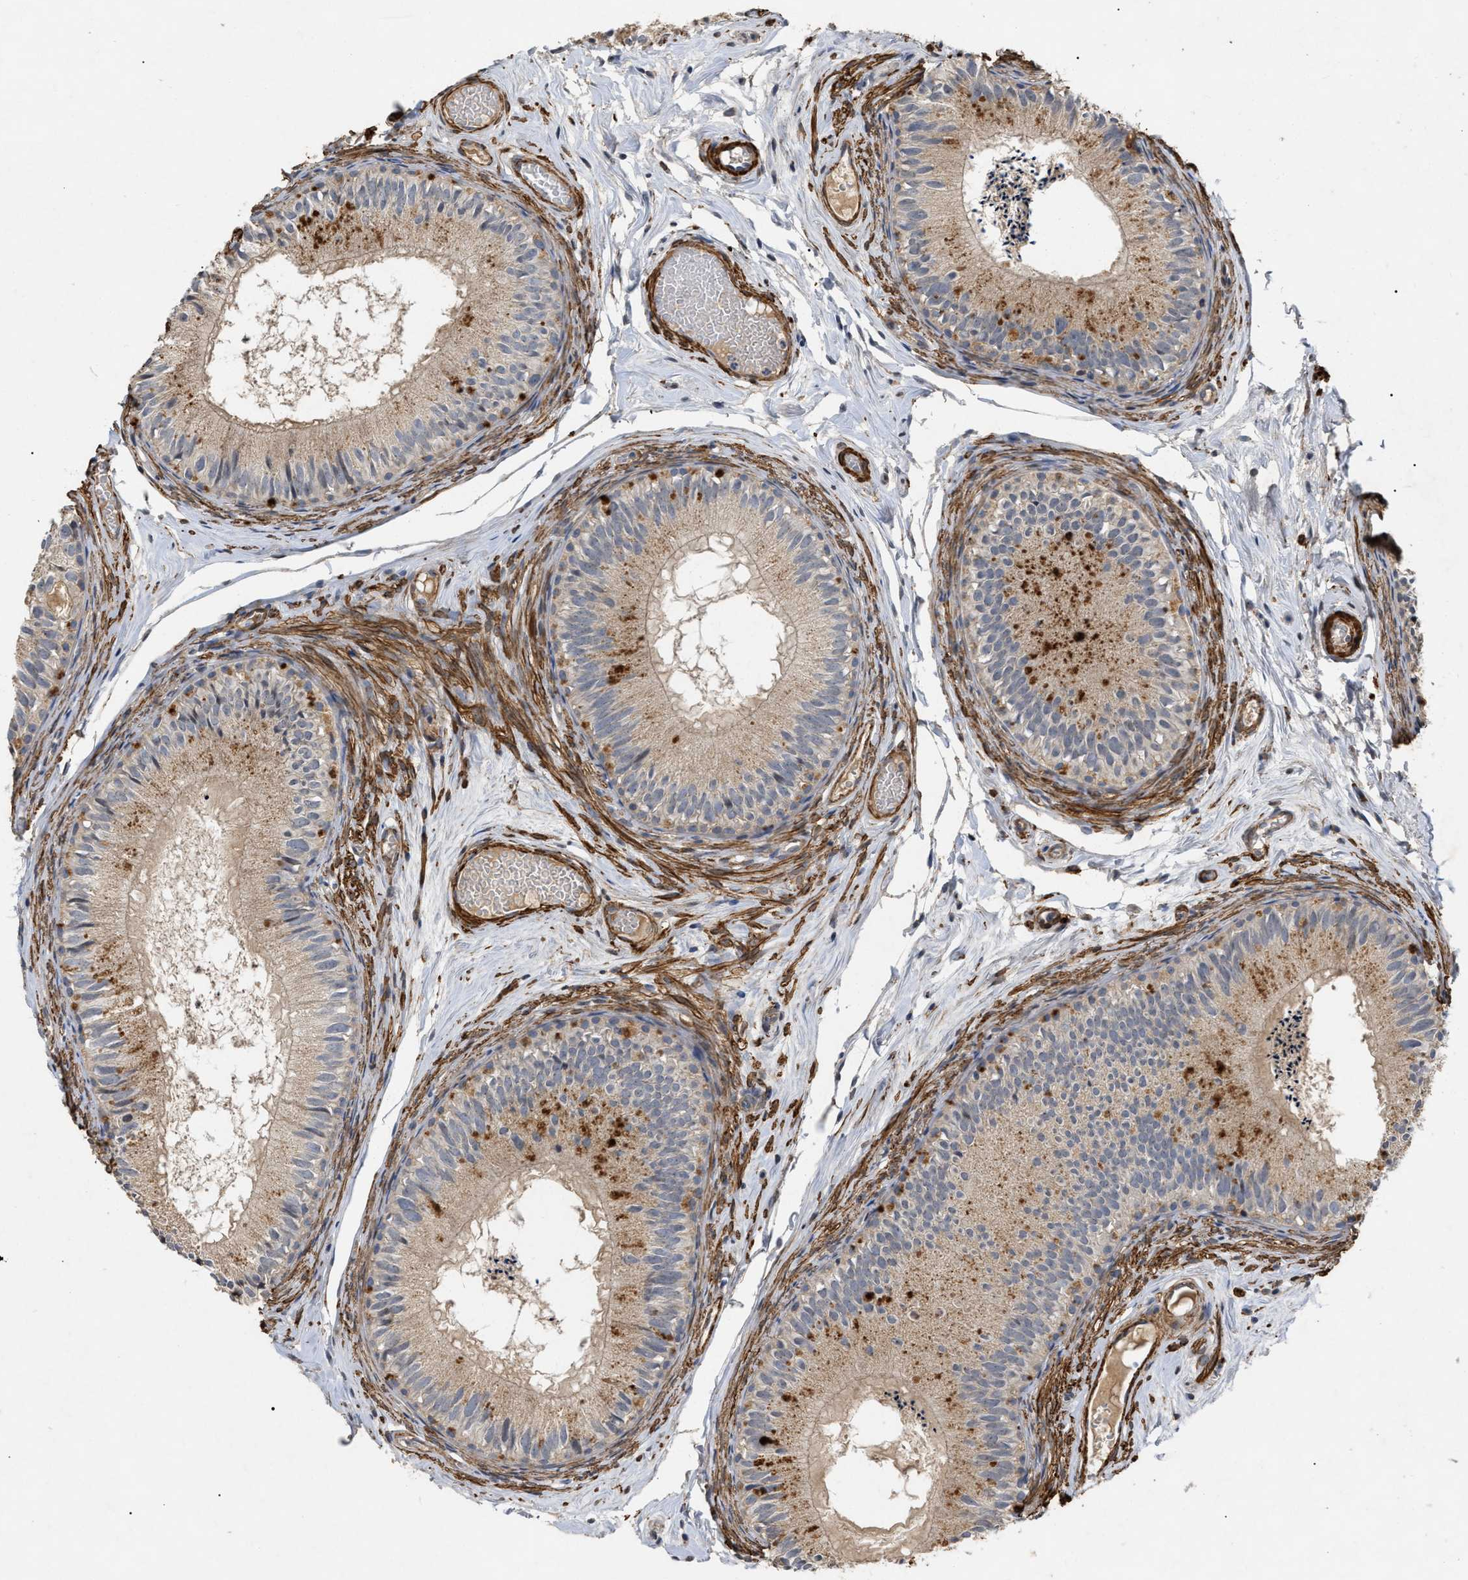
{"staining": {"intensity": "weak", "quantity": ">75%", "location": "cytoplasmic/membranous"}, "tissue": "epididymis", "cell_type": "Glandular cells", "image_type": "normal", "snomed": [{"axis": "morphology", "description": "Normal tissue, NOS"}, {"axis": "topography", "description": "Epididymis"}], "caption": "Brown immunohistochemical staining in unremarkable epididymis shows weak cytoplasmic/membranous staining in about >75% of glandular cells.", "gene": "ST6GALNAC6", "patient": {"sex": "male", "age": 46}}